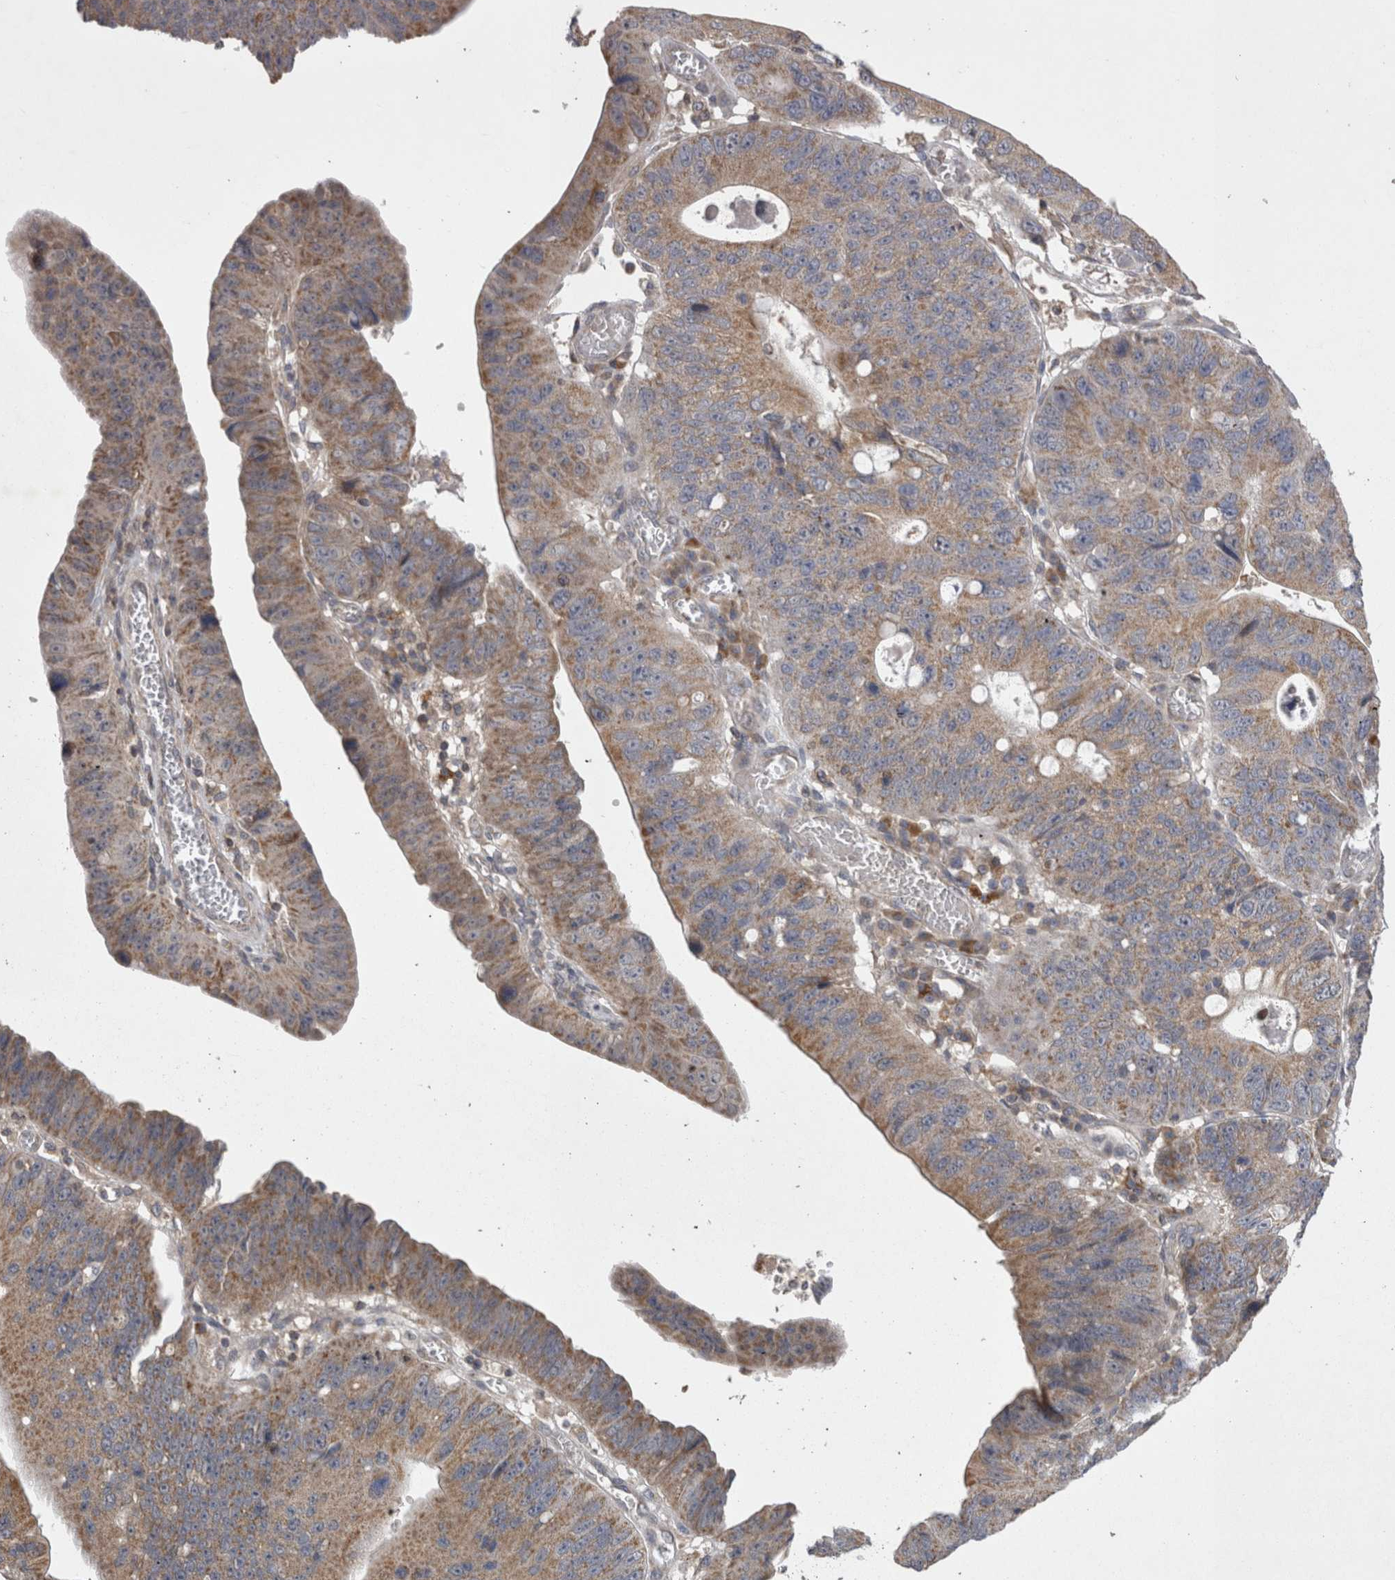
{"staining": {"intensity": "moderate", "quantity": "25%-75%", "location": "cytoplasmic/membranous"}, "tissue": "stomach cancer", "cell_type": "Tumor cells", "image_type": "cancer", "snomed": [{"axis": "morphology", "description": "Adenocarcinoma, NOS"}, {"axis": "topography", "description": "Stomach"}], "caption": "This is a histology image of immunohistochemistry (IHC) staining of adenocarcinoma (stomach), which shows moderate positivity in the cytoplasmic/membranous of tumor cells.", "gene": "TSPOAP1", "patient": {"sex": "male", "age": 59}}